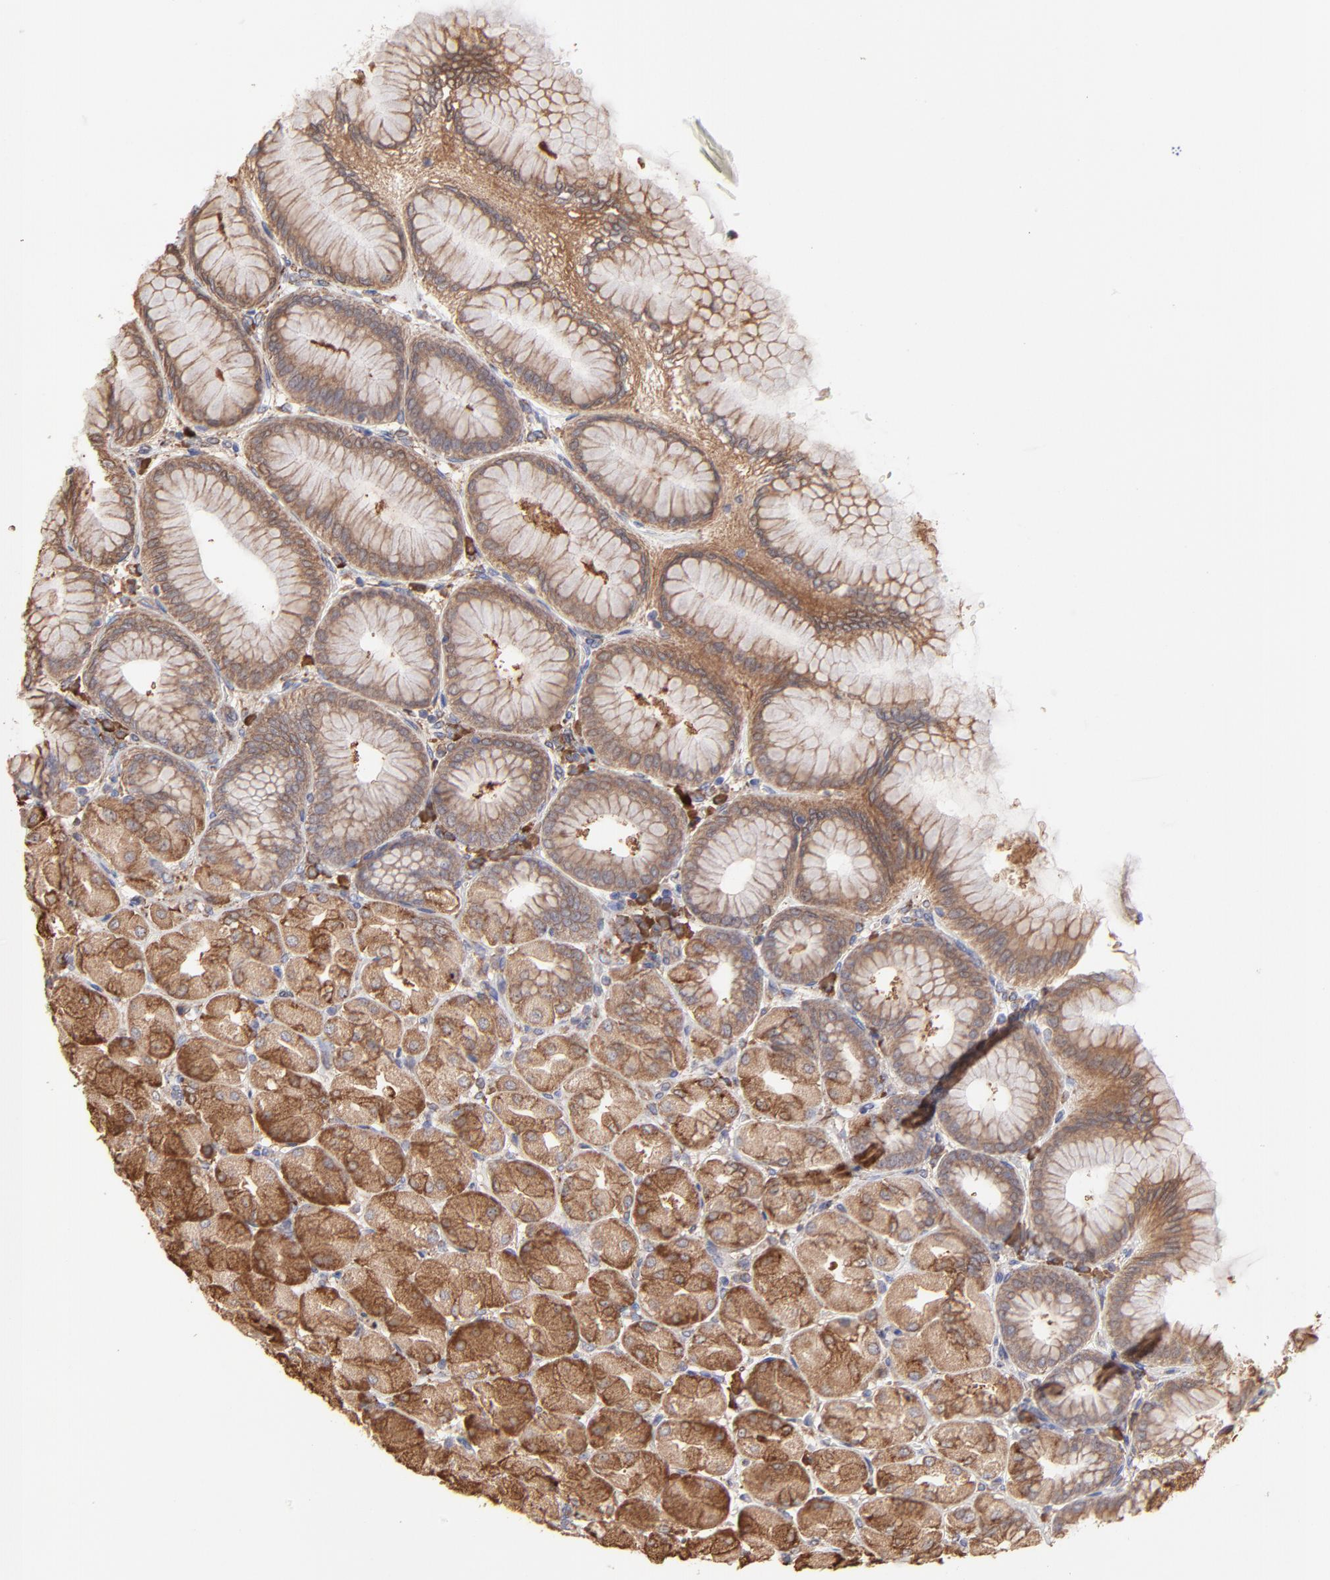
{"staining": {"intensity": "strong", "quantity": ">75%", "location": "cytoplasmic/membranous"}, "tissue": "stomach", "cell_type": "Glandular cells", "image_type": "normal", "snomed": [{"axis": "morphology", "description": "Normal tissue, NOS"}, {"axis": "topography", "description": "Stomach, upper"}], "caption": "The micrograph demonstrates a brown stain indicating the presence of a protein in the cytoplasmic/membranous of glandular cells in stomach.", "gene": "PFKM", "patient": {"sex": "female", "age": 56}}